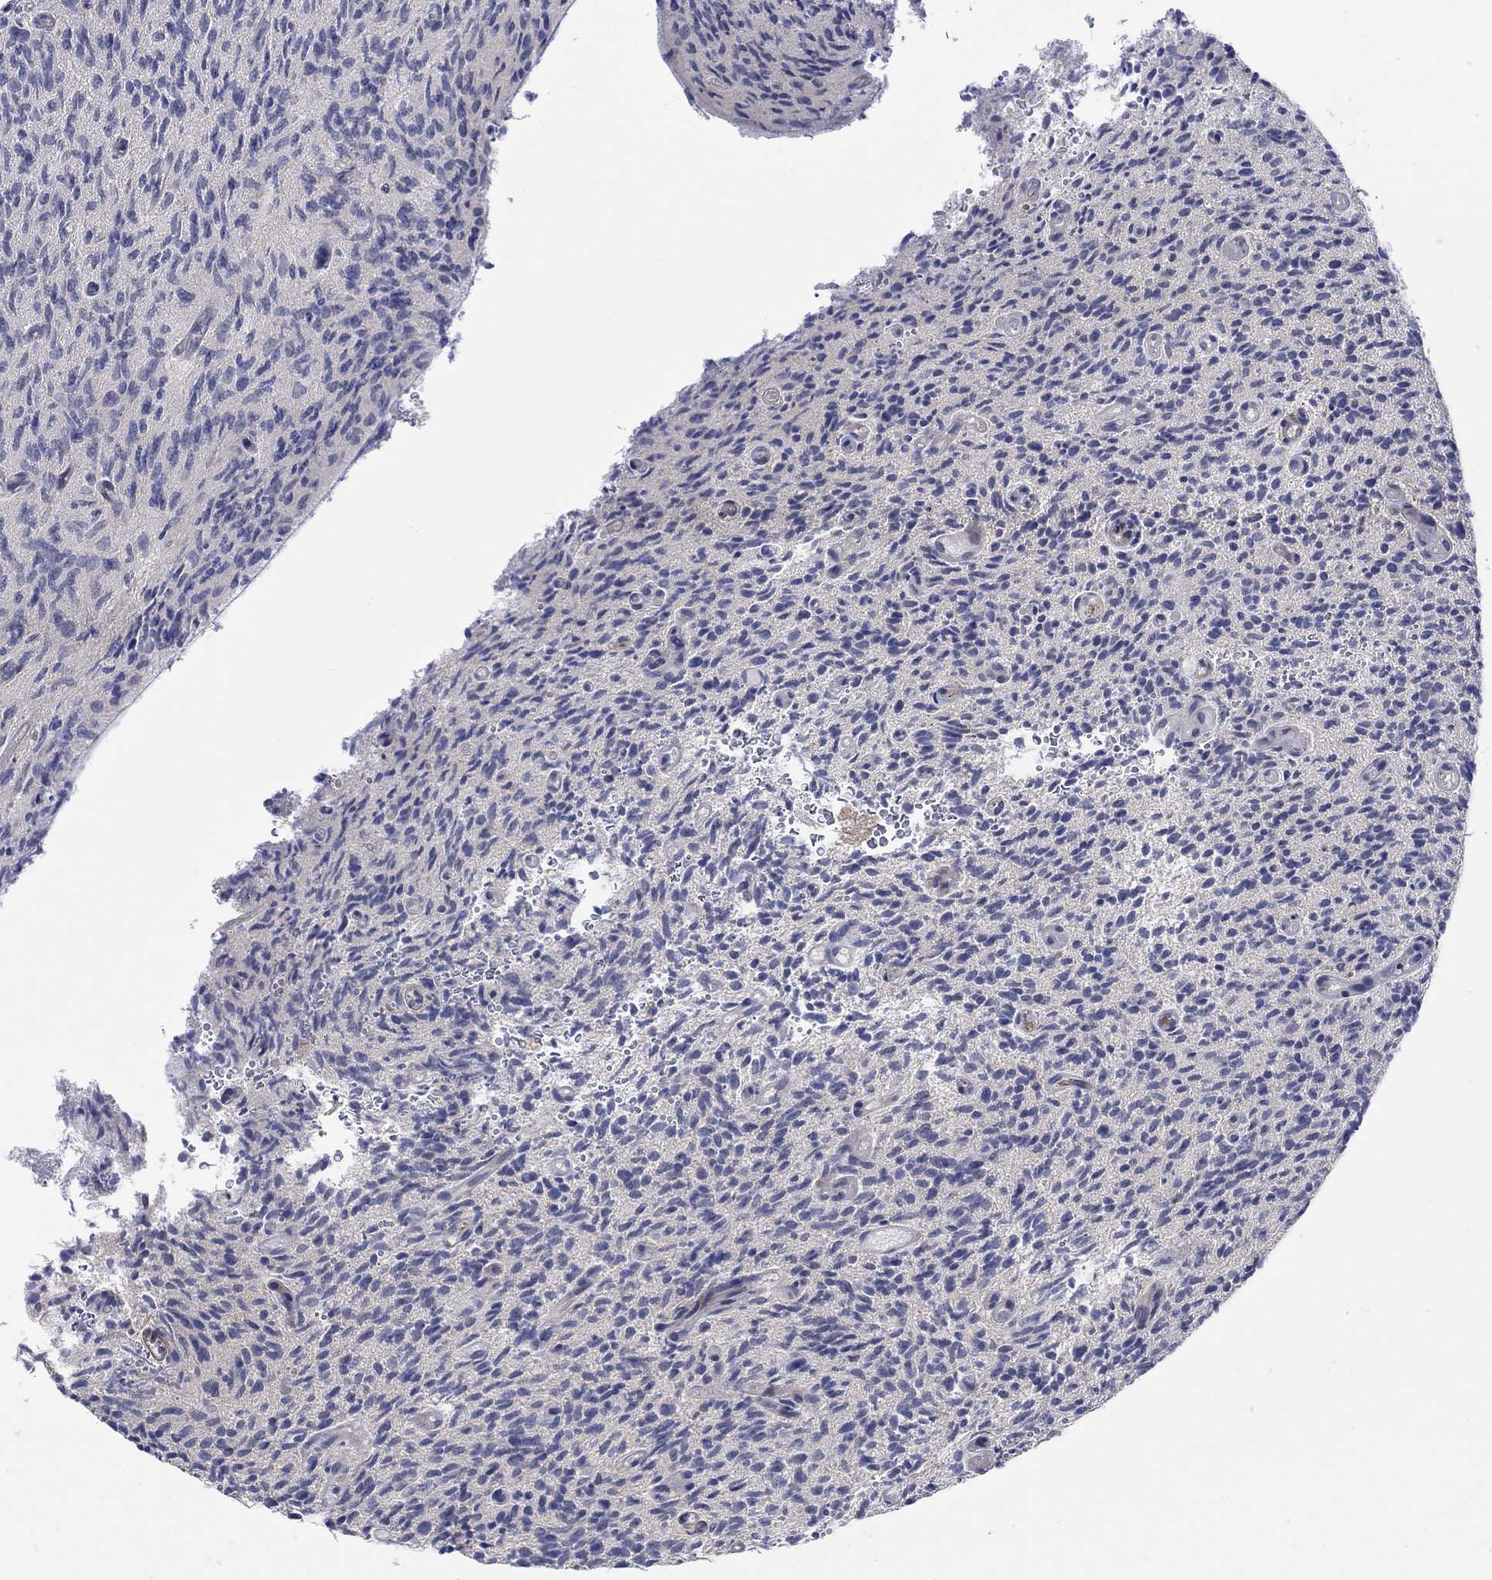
{"staining": {"intensity": "negative", "quantity": "none", "location": "none"}, "tissue": "glioma", "cell_type": "Tumor cells", "image_type": "cancer", "snomed": [{"axis": "morphology", "description": "Glioma, malignant, High grade"}, {"axis": "topography", "description": "Brain"}], "caption": "IHC histopathology image of neoplastic tissue: human malignant glioma (high-grade) stained with DAB (3,3'-diaminobenzidine) shows no significant protein staining in tumor cells. The staining was performed using DAB (3,3'-diaminobenzidine) to visualize the protein expression in brown, while the nuclei were stained in blue with hematoxylin (Magnification: 20x).", "gene": "SCN7A", "patient": {"sex": "male", "age": 64}}